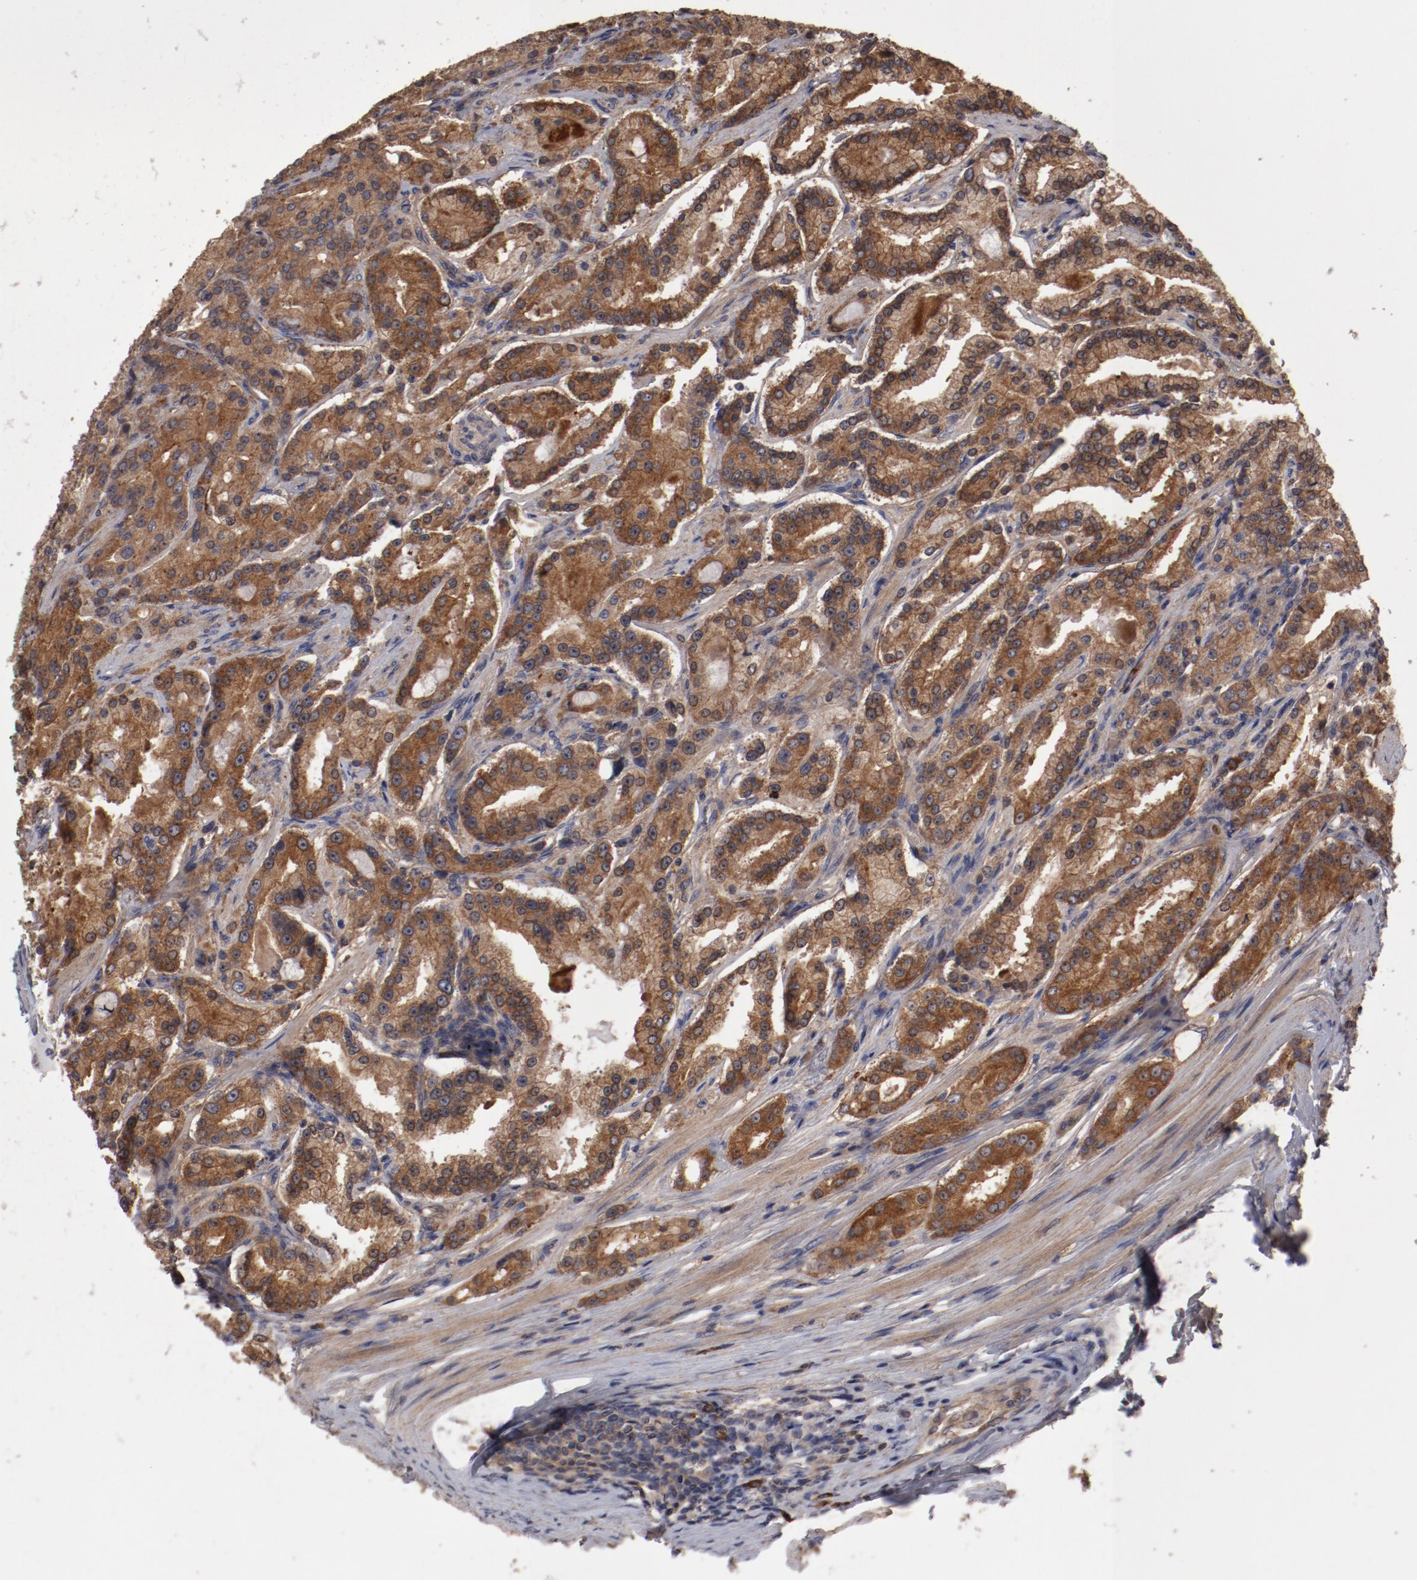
{"staining": {"intensity": "strong", "quantity": ">75%", "location": "cytoplasmic/membranous"}, "tissue": "prostate cancer", "cell_type": "Tumor cells", "image_type": "cancer", "snomed": [{"axis": "morphology", "description": "Adenocarcinoma, Medium grade"}, {"axis": "topography", "description": "Prostate"}], "caption": "Immunohistochemical staining of prostate cancer (medium-grade adenocarcinoma) displays strong cytoplasmic/membranous protein positivity in about >75% of tumor cells.", "gene": "LRRC75B", "patient": {"sex": "male", "age": 72}}